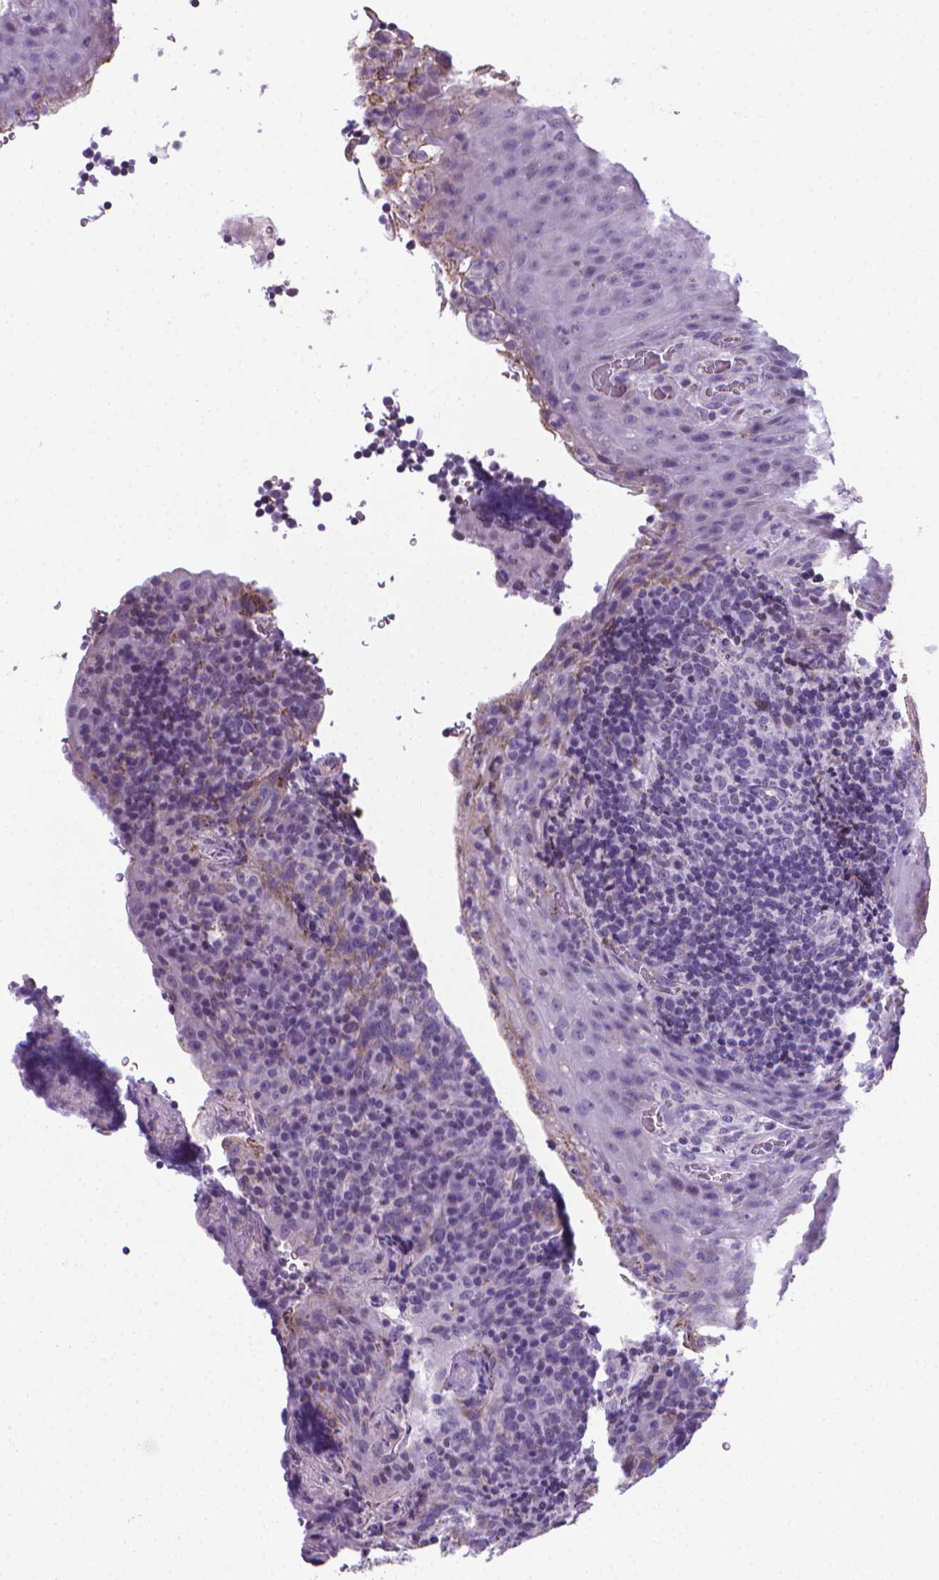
{"staining": {"intensity": "negative", "quantity": "none", "location": "none"}, "tissue": "tonsil", "cell_type": "Germinal center cells", "image_type": "normal", "snomed": [{"axis": "morphology", "description": "Normal tissue, NOS"}, {"axis": "topography", "description": "Tonsil"}], "caption": "The image shows no staining of germinal center cells in benign tonsil.", "gene": "POU3F3", "patient": {"sex": "male", "age": 17}}